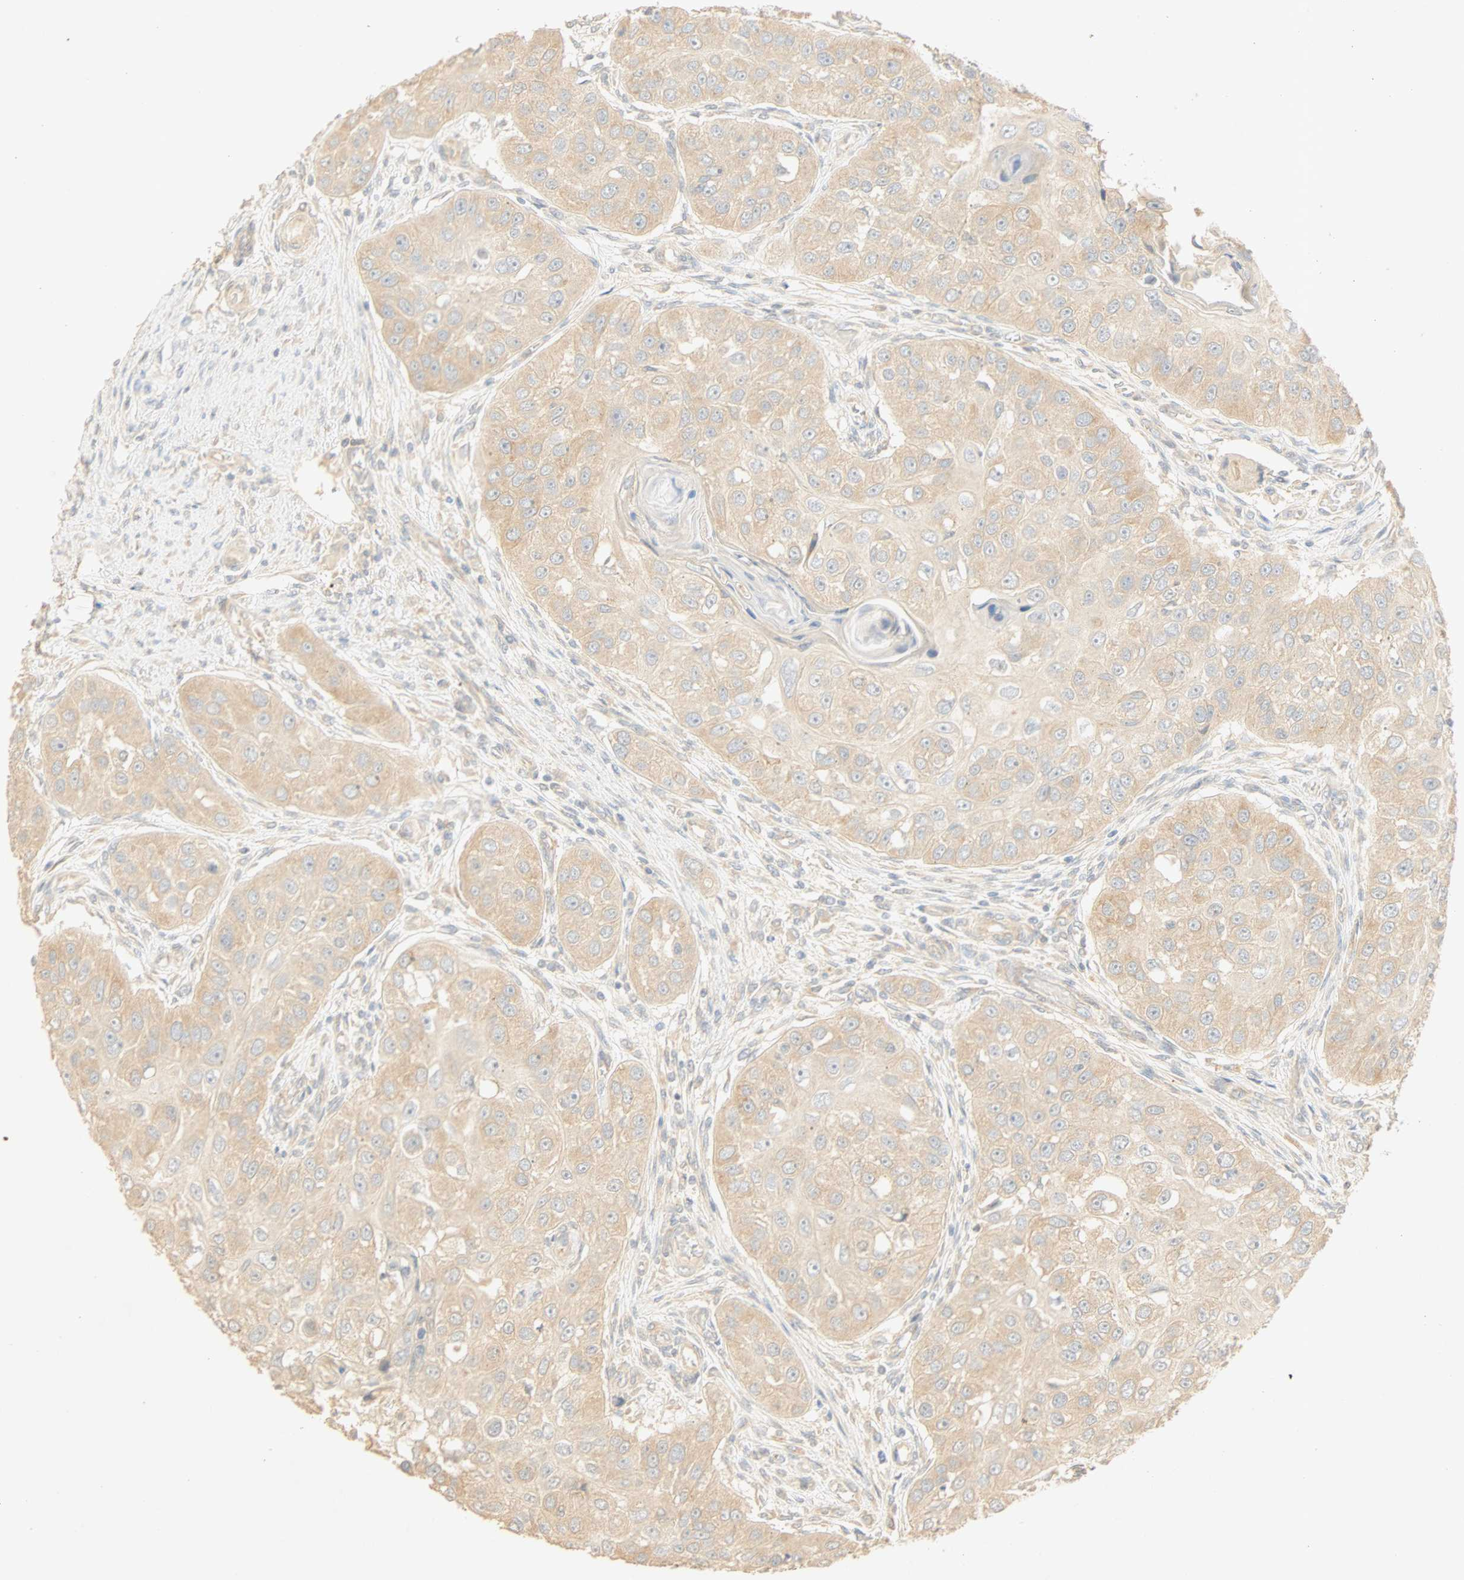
{"staining": {"intensity": "weak", "quantity": "25%-75%", "location": "cytoplasmic/membranous"}, "tissue": "head and neck cancer", "cell_type": "Tumor cells", "image_type": "cancer", "snomed": [{"axis": "morphology", "description": "Normal tissue, NOS"}, {"axis": "morphology", "description": "Squamous cell carcinoma, NOS"}, {"axis": "topography", "description": "Skeletal muscle"}, {"axis": "topography", "description": "Head-Neck"}], "caption": "Tumor cells show low levels of weak cytoplasmic/membranous staining in approximately 25%-75% of cells in head and neck cancer (squamous cell carcinoma). The staining was performed using DAB (3,3'-diaminobenzidine) to visualize the protein expression in brown, while the nuclei were stained in blue with hematoxylin (Magnification: 20x).", "gene": "SELENBP1", "patient": {"sex": "male", "age": 51}}